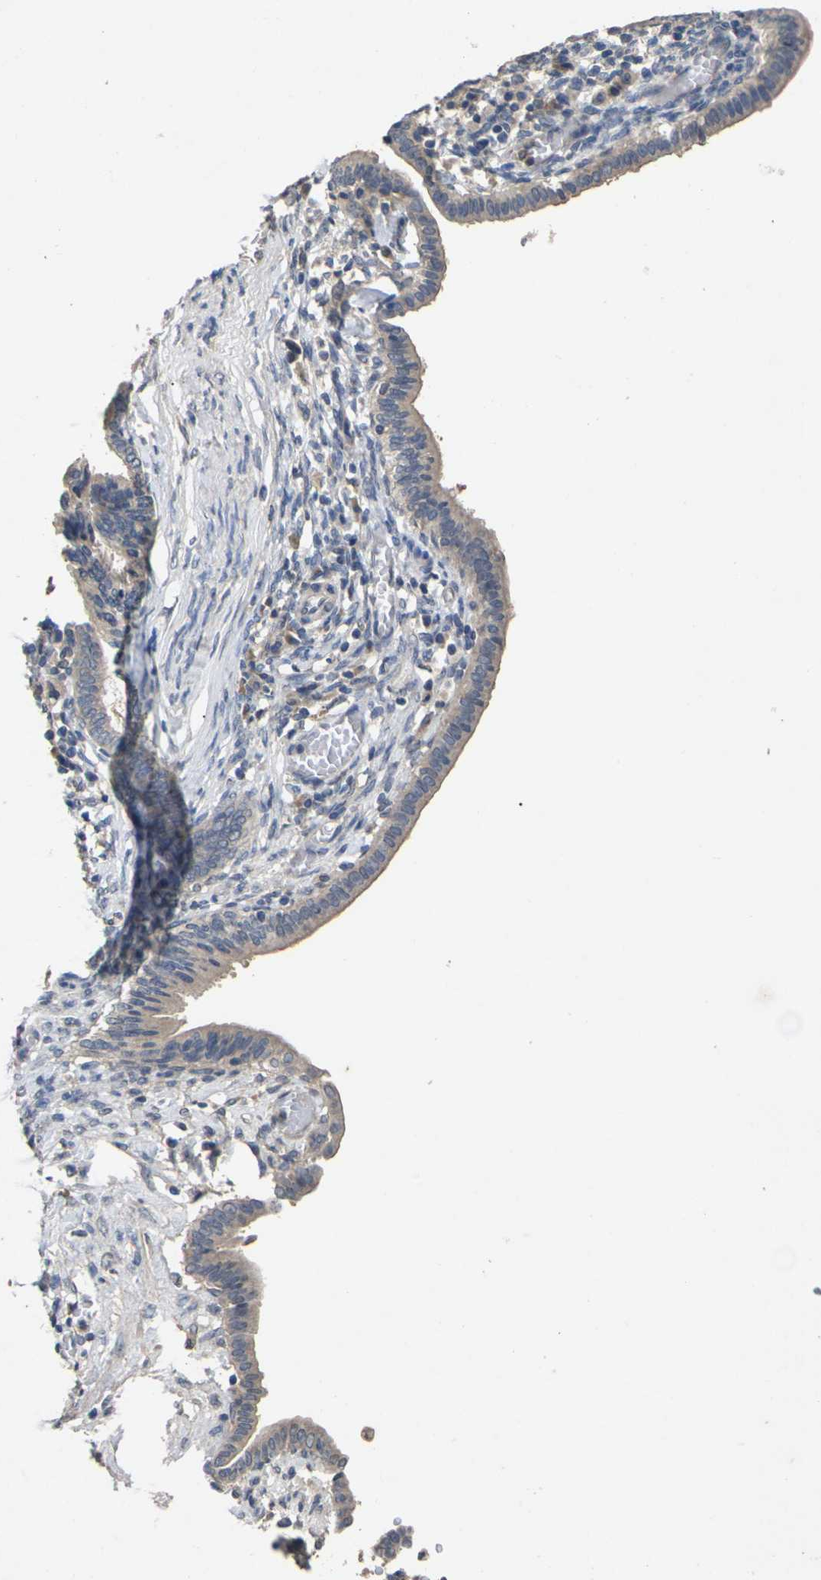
{"staining": {"intensity": "negative", "quantity": "none", "location": "none"}, "tissue": "cervical cancer", "cell_type": "Tumor cells", "image_type": "cancer", "snomed": [{"axis": "morphology", "description": "Adenocarcinoma, NOS"}, {"axis": "topography", "description": "Cervix"}], "caption": "Cervical adenocarcinoma was stained to show a protein in brown. There is no significant expression in tumor cells. Brightfield microscopy of immunohistochemistry stained with DAB (brown) and hematoxylin (blue), captured at high magnification.", "gene": "SLC2A2", "patient": {"sex": "female", "age": 44}}